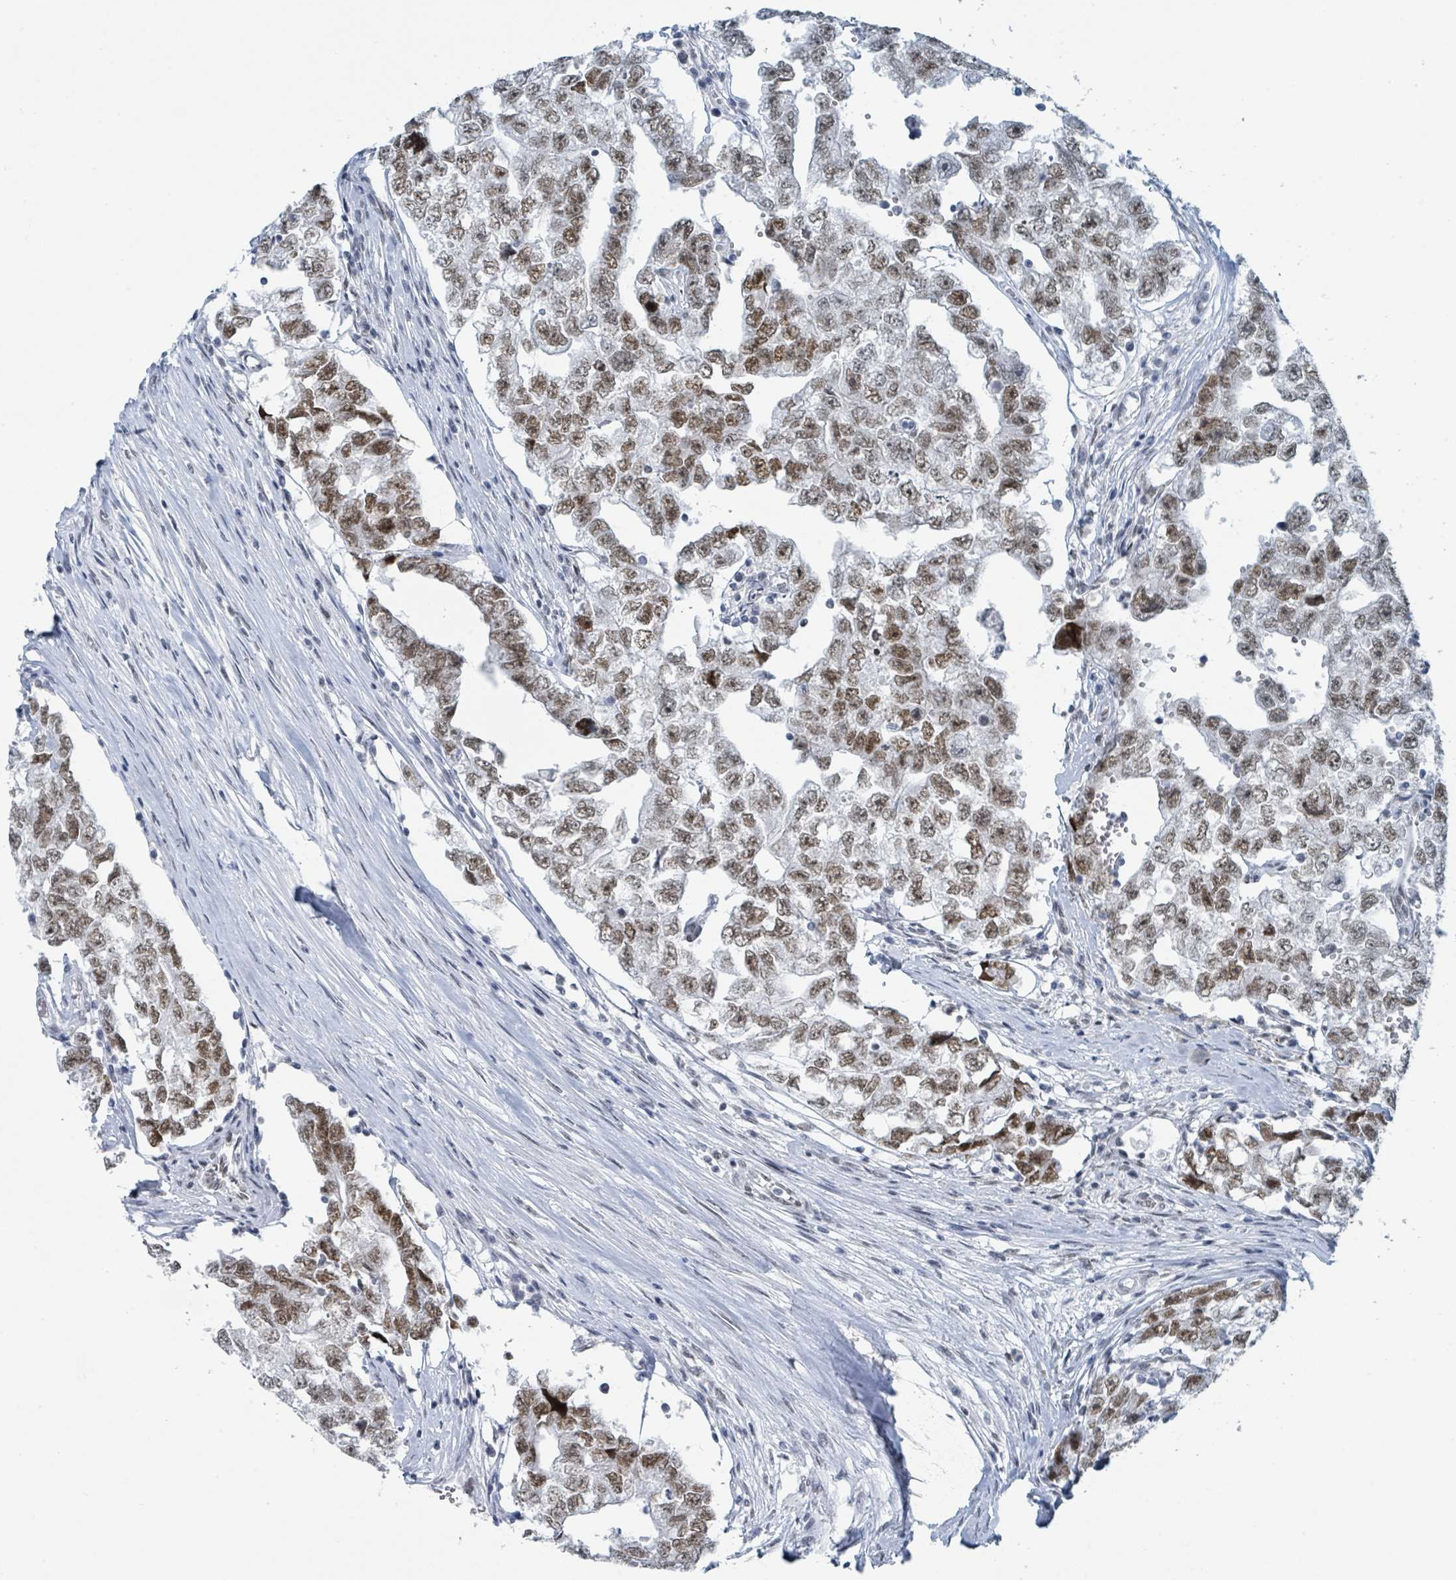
{"staining": {"intensity": "moderate", "quantity": ">75%", "location": "nuclear"}, "tissue": "testis cancer", "cell_type": "Tumor cells", "image_type": "cancer", "snomed": [{"axis": "morphology", "description": "Carcinoma, Embryonal, NOS"}, {"axis": "topography", "description": "Testis"}], "caption": "The histopathology image shows a brown stain indicating the presence of a protein in the nuclear of tumor cells in testis cancer. The protein of interest is shown in brown color, while the nuclei are stained blue.", "gene": "EHMT2", "patient": {"sex": "male", "age": 22}}